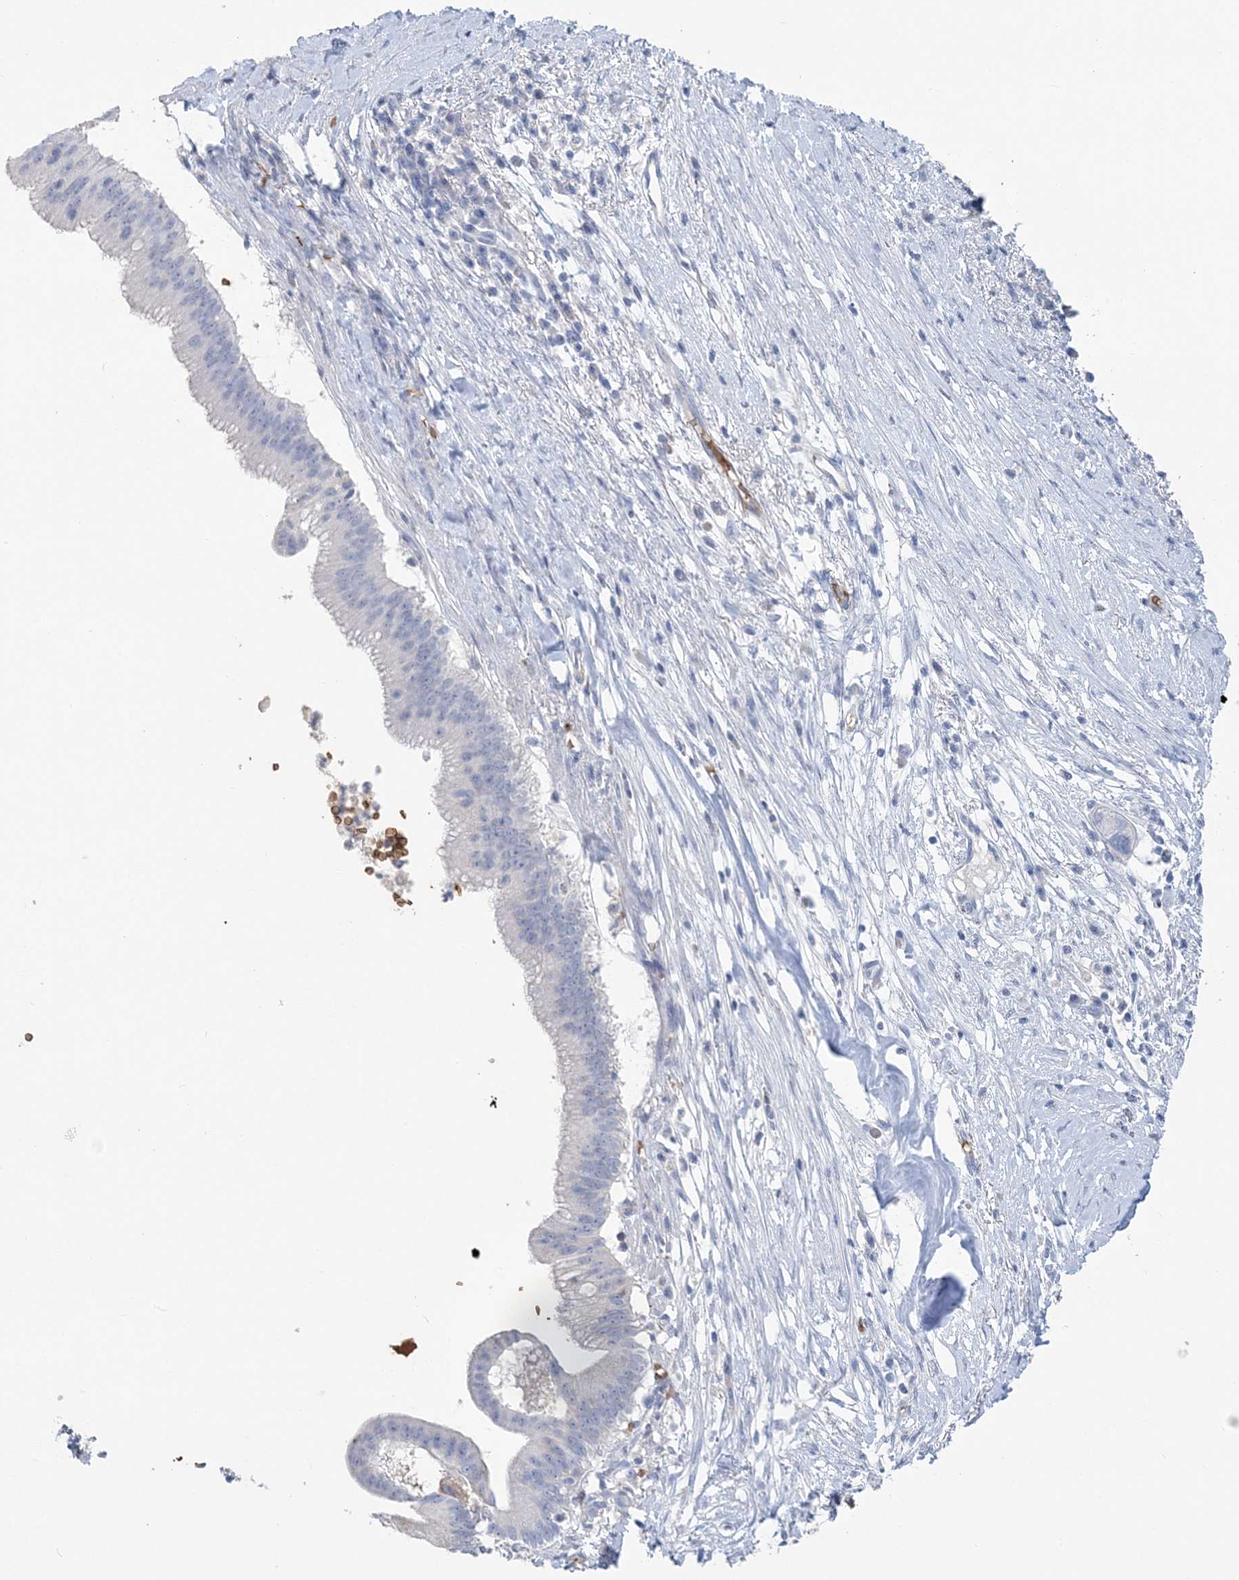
{"staining": {"intensity": "negative", "quantity": "none", "location": "none"}, "tissue": "pancreatic cancer", "cell_type": "Tumor cells", "image_type": "cancer", "snomed": [{"axis": "morphology", "description": "Adenocarcinoma, NOS"}, {"axis": "topography", "description": "Pancreas"}], "caption": "Pancreatic adenocarcinoma was stained to show a protein in brown. There is no significant expression in tumor cells.", "gene": "HBD", "patient": {"sex": "male", "age": 68}}